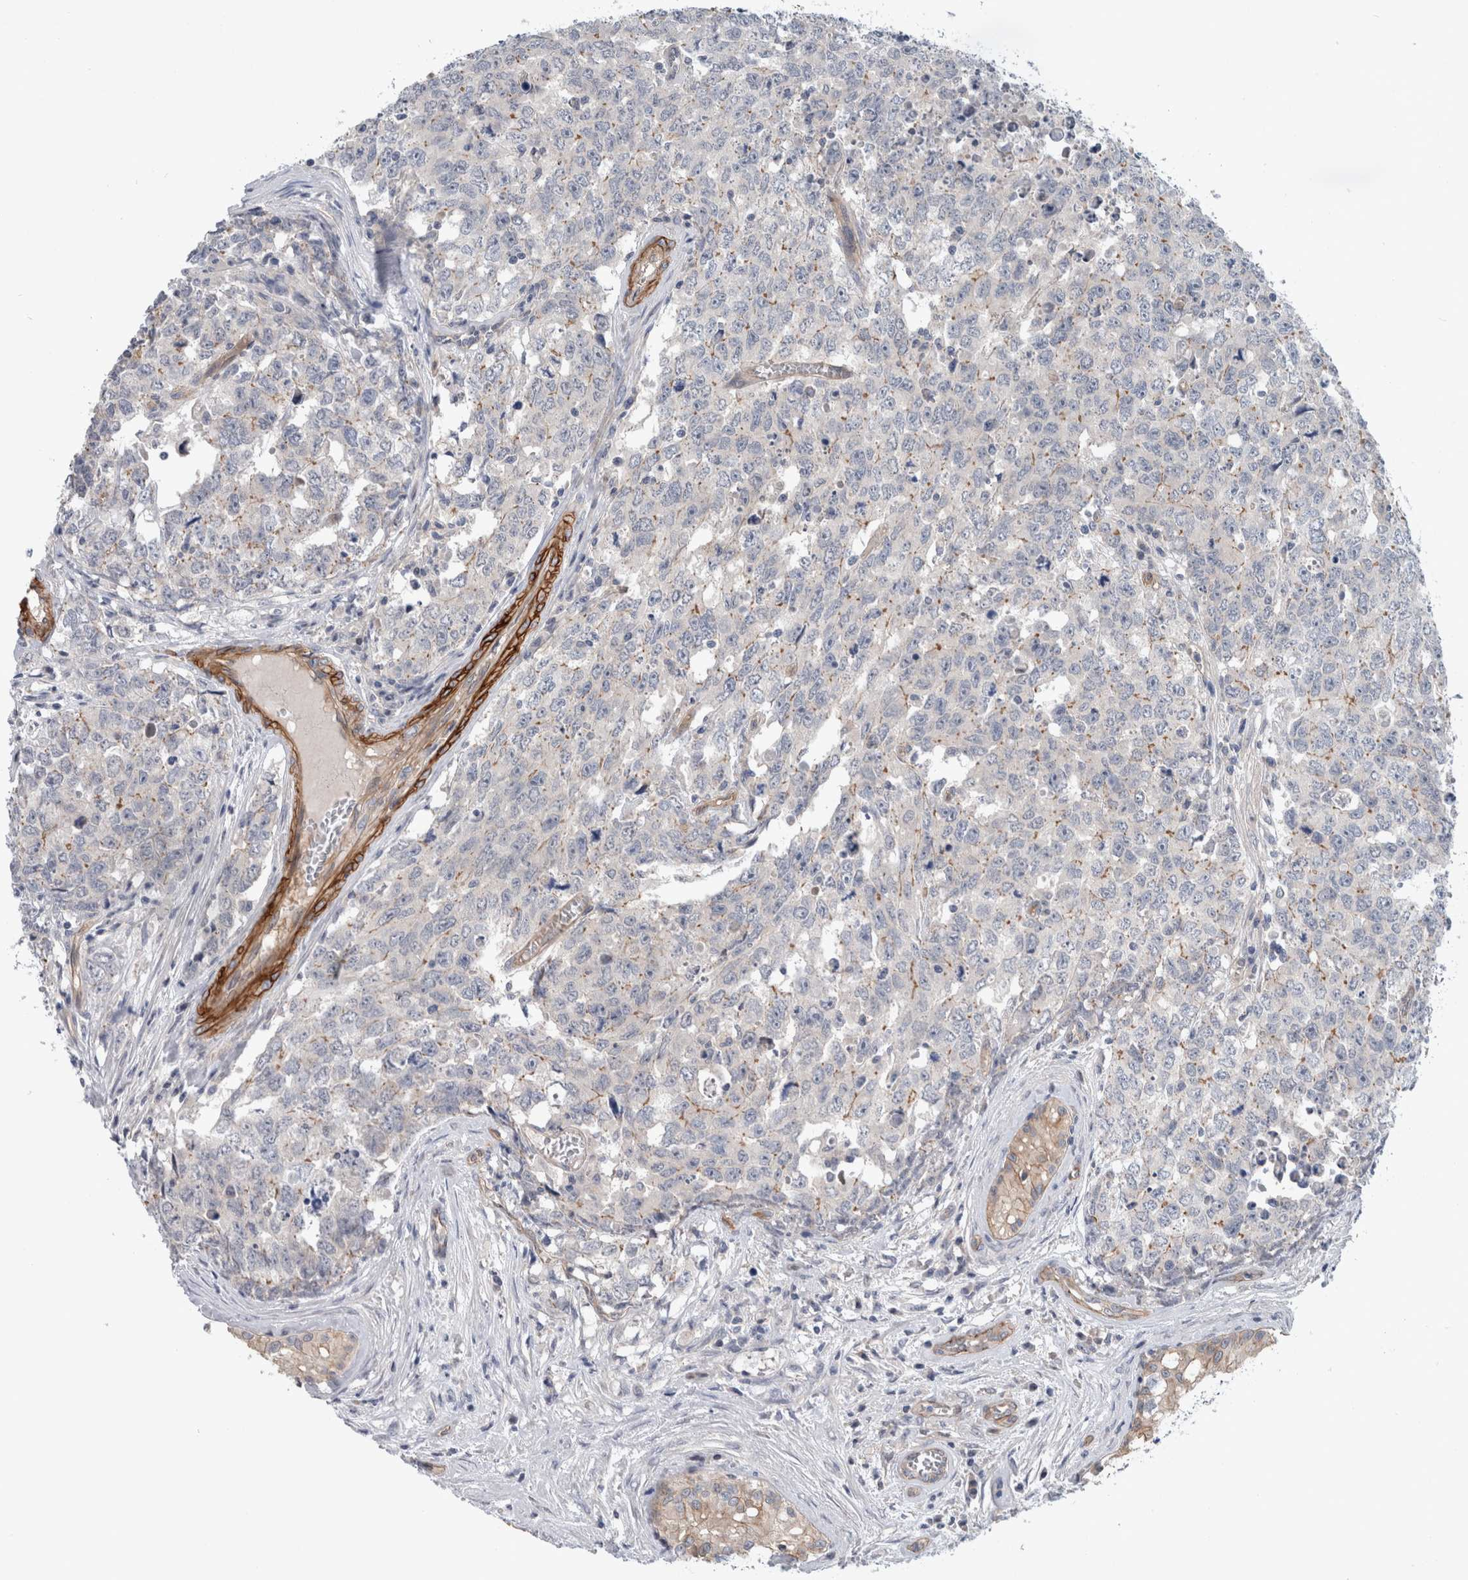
{"staining": {"intensity": "moderate", "quantity": "<25%", "location": "cytoplasmic/membranous"}, "tissue": "testis cancer", "cell_type": "Tumor cells", "image_type": "cancer", "snomed": [{"axis": "morphology", "description": "Carcinoma, Embryonal, NOS"}, {"axis": "topography", "description": "Testis"}], "caption": "Tumor cells reveal moderate cytoplasmic/membranous expression in about <25% of cells in testis cancer (embryonal carcinoma). The protein of interest is shown in brown color, while the nuclei are stained blue.", "gene": "BCAM", "patient": {"sex": "male", "age": 28}}